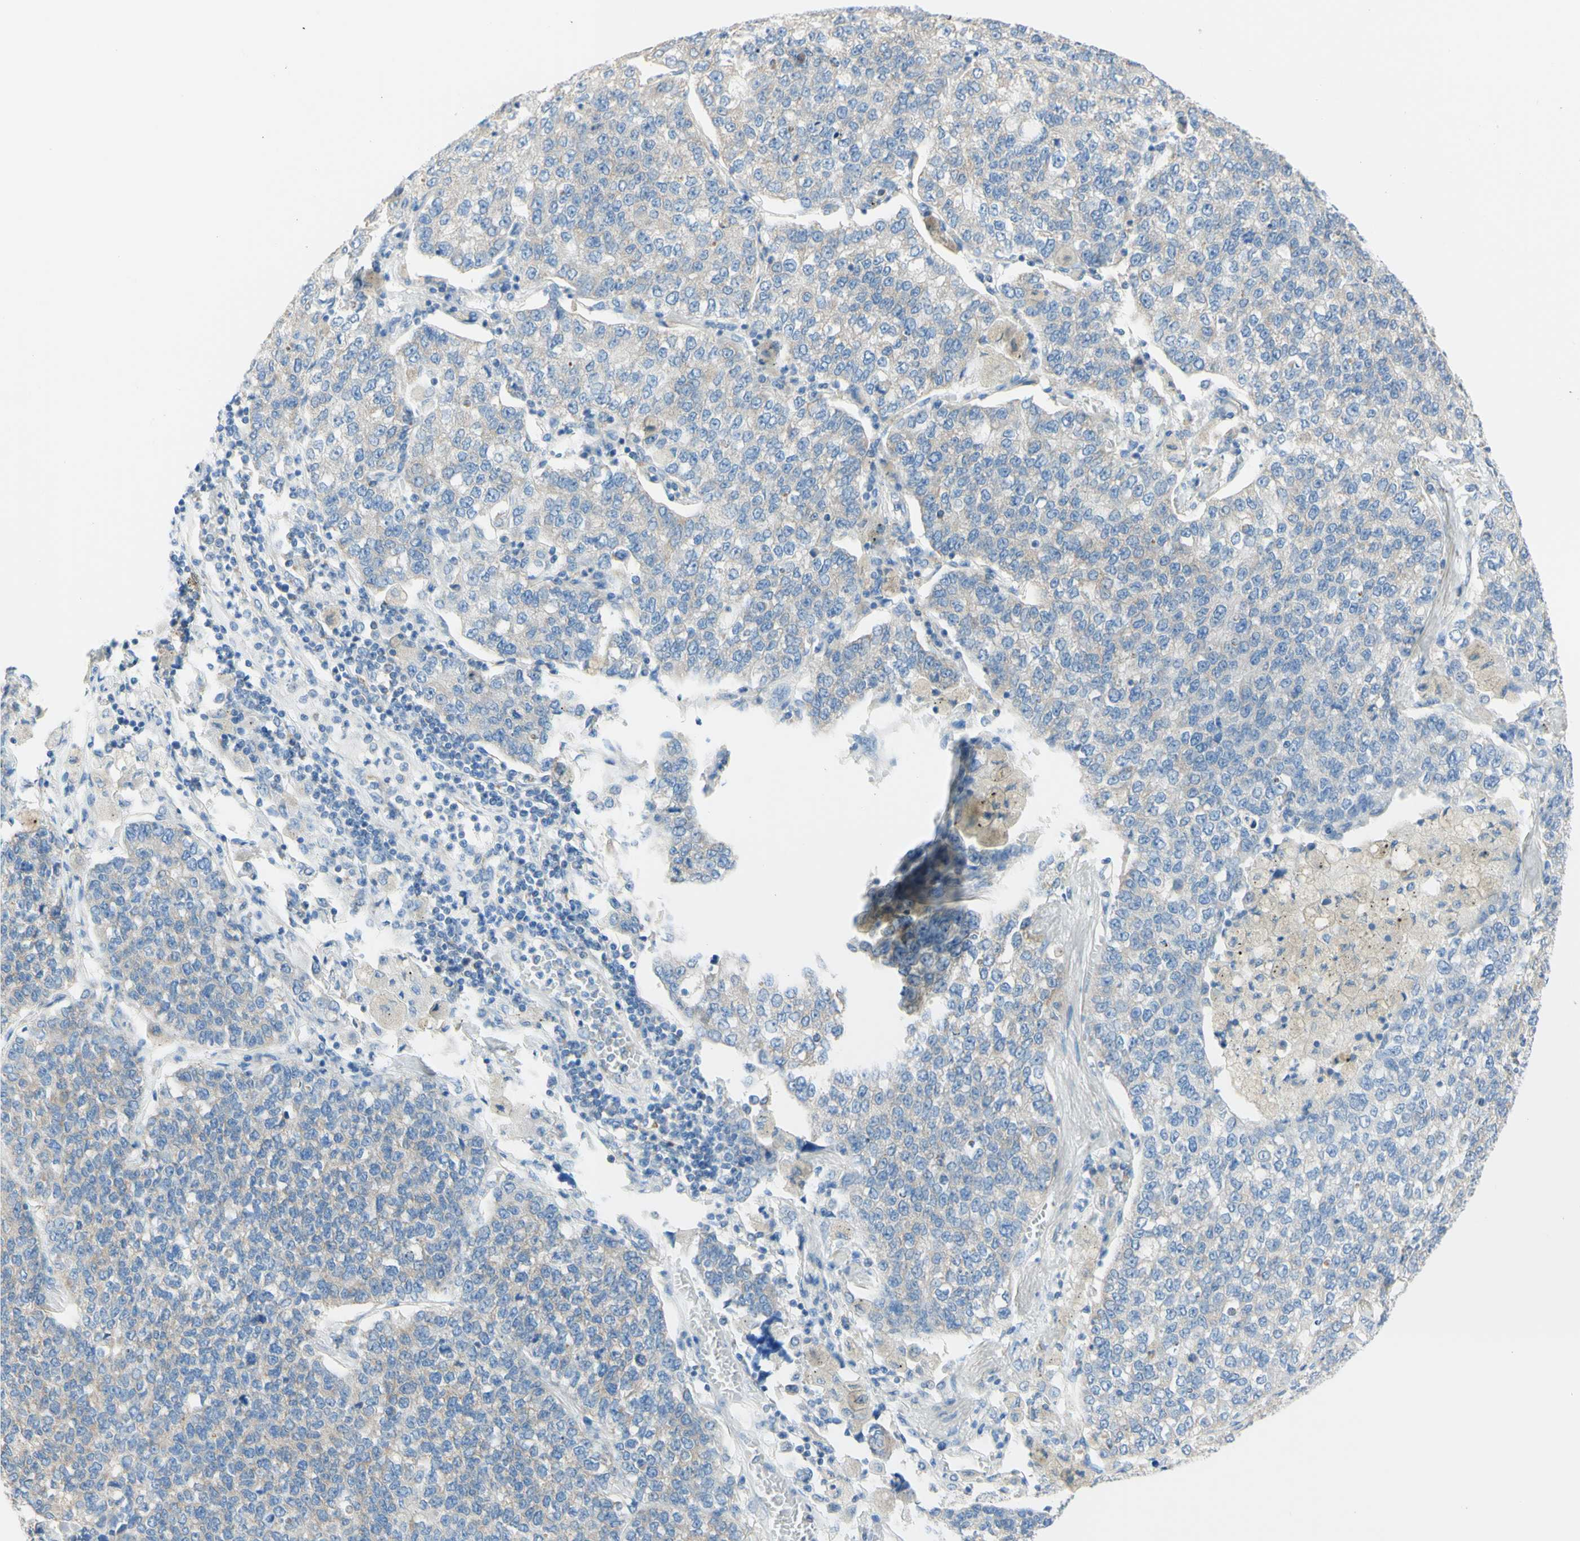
{"staining": {"intensity": "weak", "quantity": "<25%", "location": "cytoplasmic/membranous"}, "tissue": "lung cancer", "cell_type": "Tumor cells", "image_type": "cancer", "snomed": [{"axis": "morphology", "description": "Adenocarcinoma, NOS"}, {"axis": "topography", "description": "Lung"}], "caption": "Immunohistochemistry (IHC) image of neoplastic tissue: lung cancer (adenocarcinoma) stained with DAB displays no significant protein expression in tumor cells.", "gene": "RETREG2", "patient": {"sex": "male", "age": 49}}